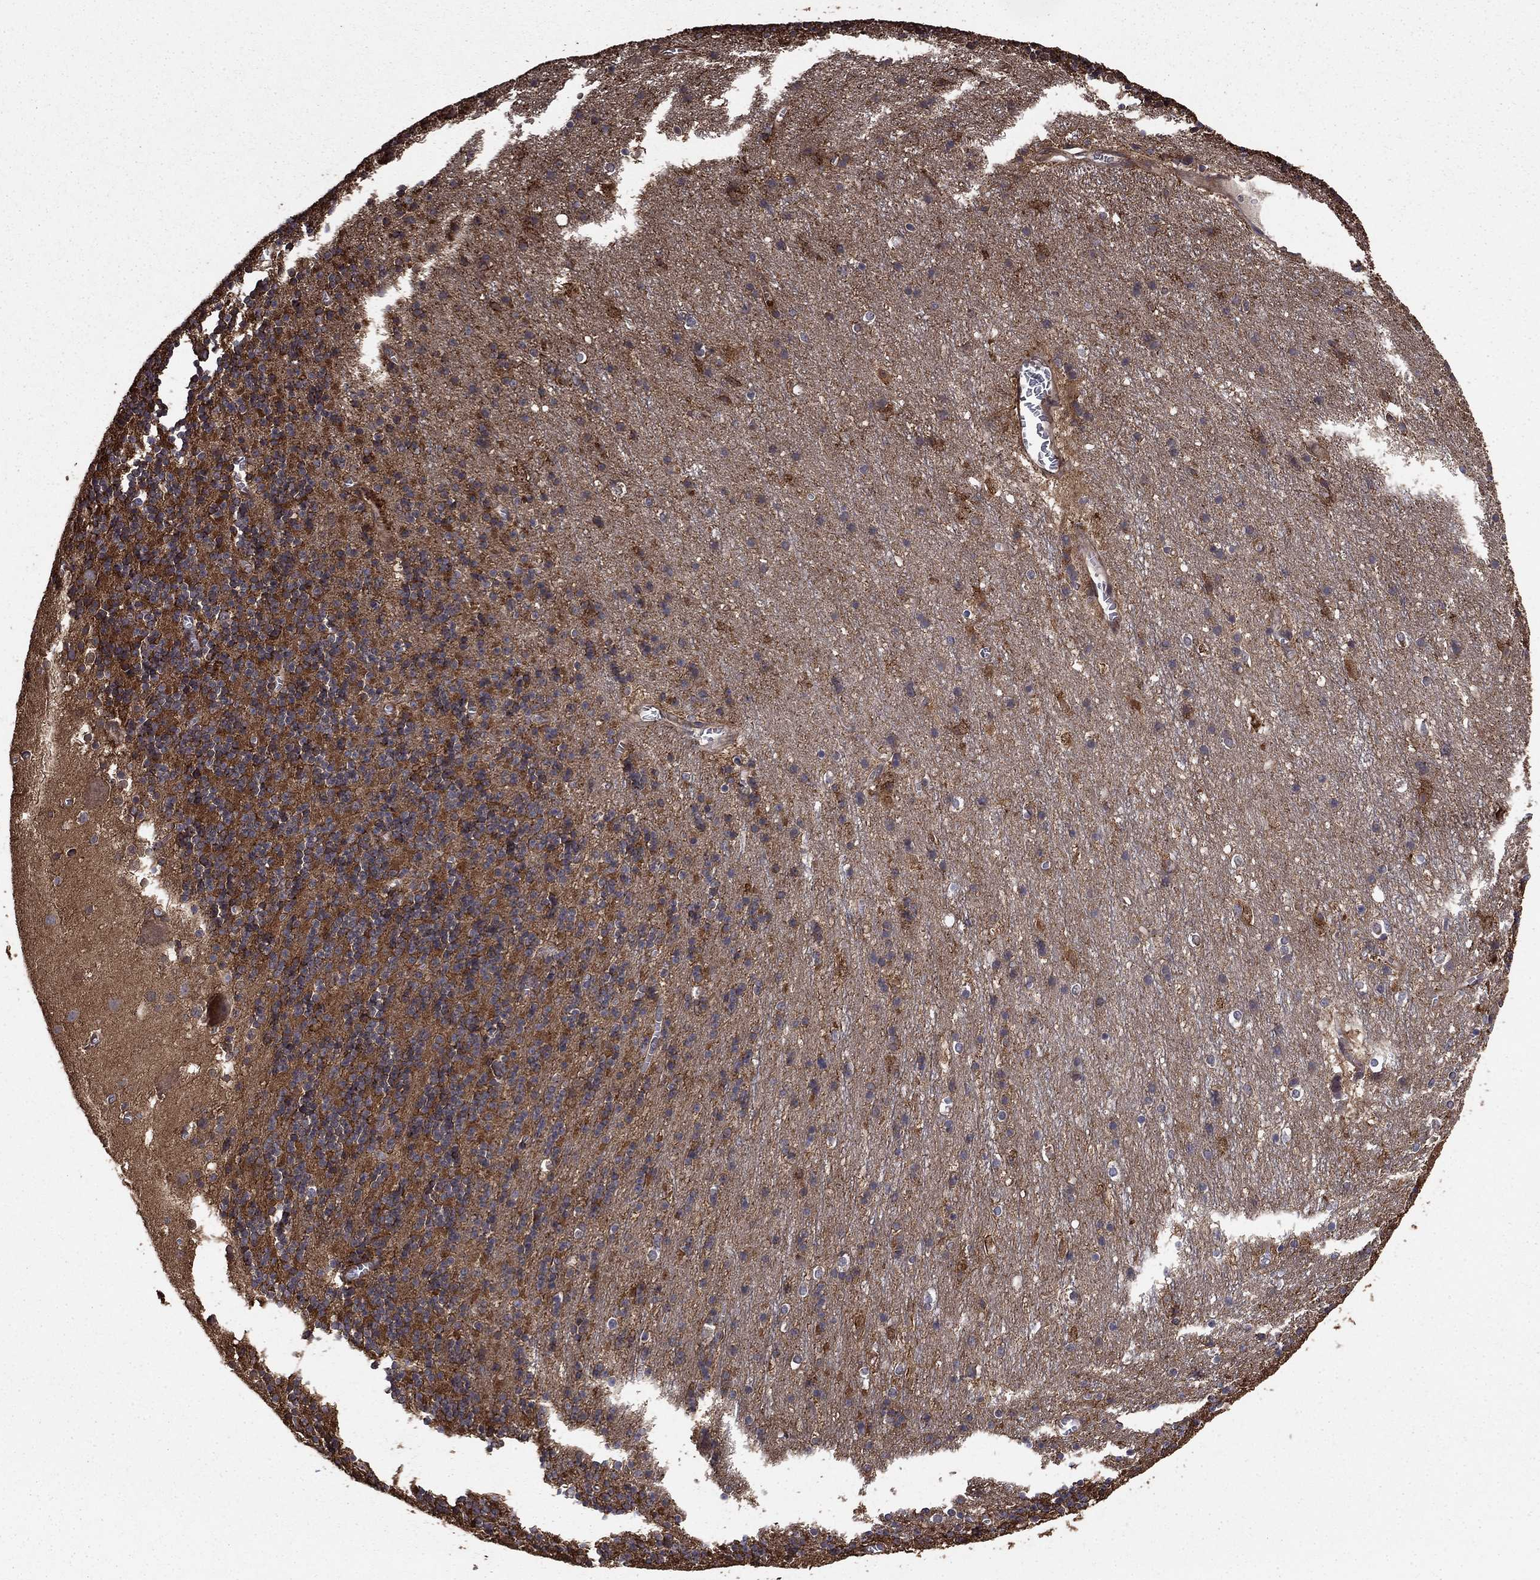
{"staining": {"intensity": "negative", "quantity": "none", "location": "none"}, "tissue": "cerebellum", "cell_type": "Cells in granular layer", "image_type": "normal", "snomed": [{"axis": "morphology", "description": "Normal tissue, NOS"}, {"axis": "topography", "description": "Cerebellum"}], "caption": "The histopathology image demonstrates no significant positivity in cells in granular layer of cerebellum.", "gene": "GYG1", "patient": {"sex": "male", "age": 70}}